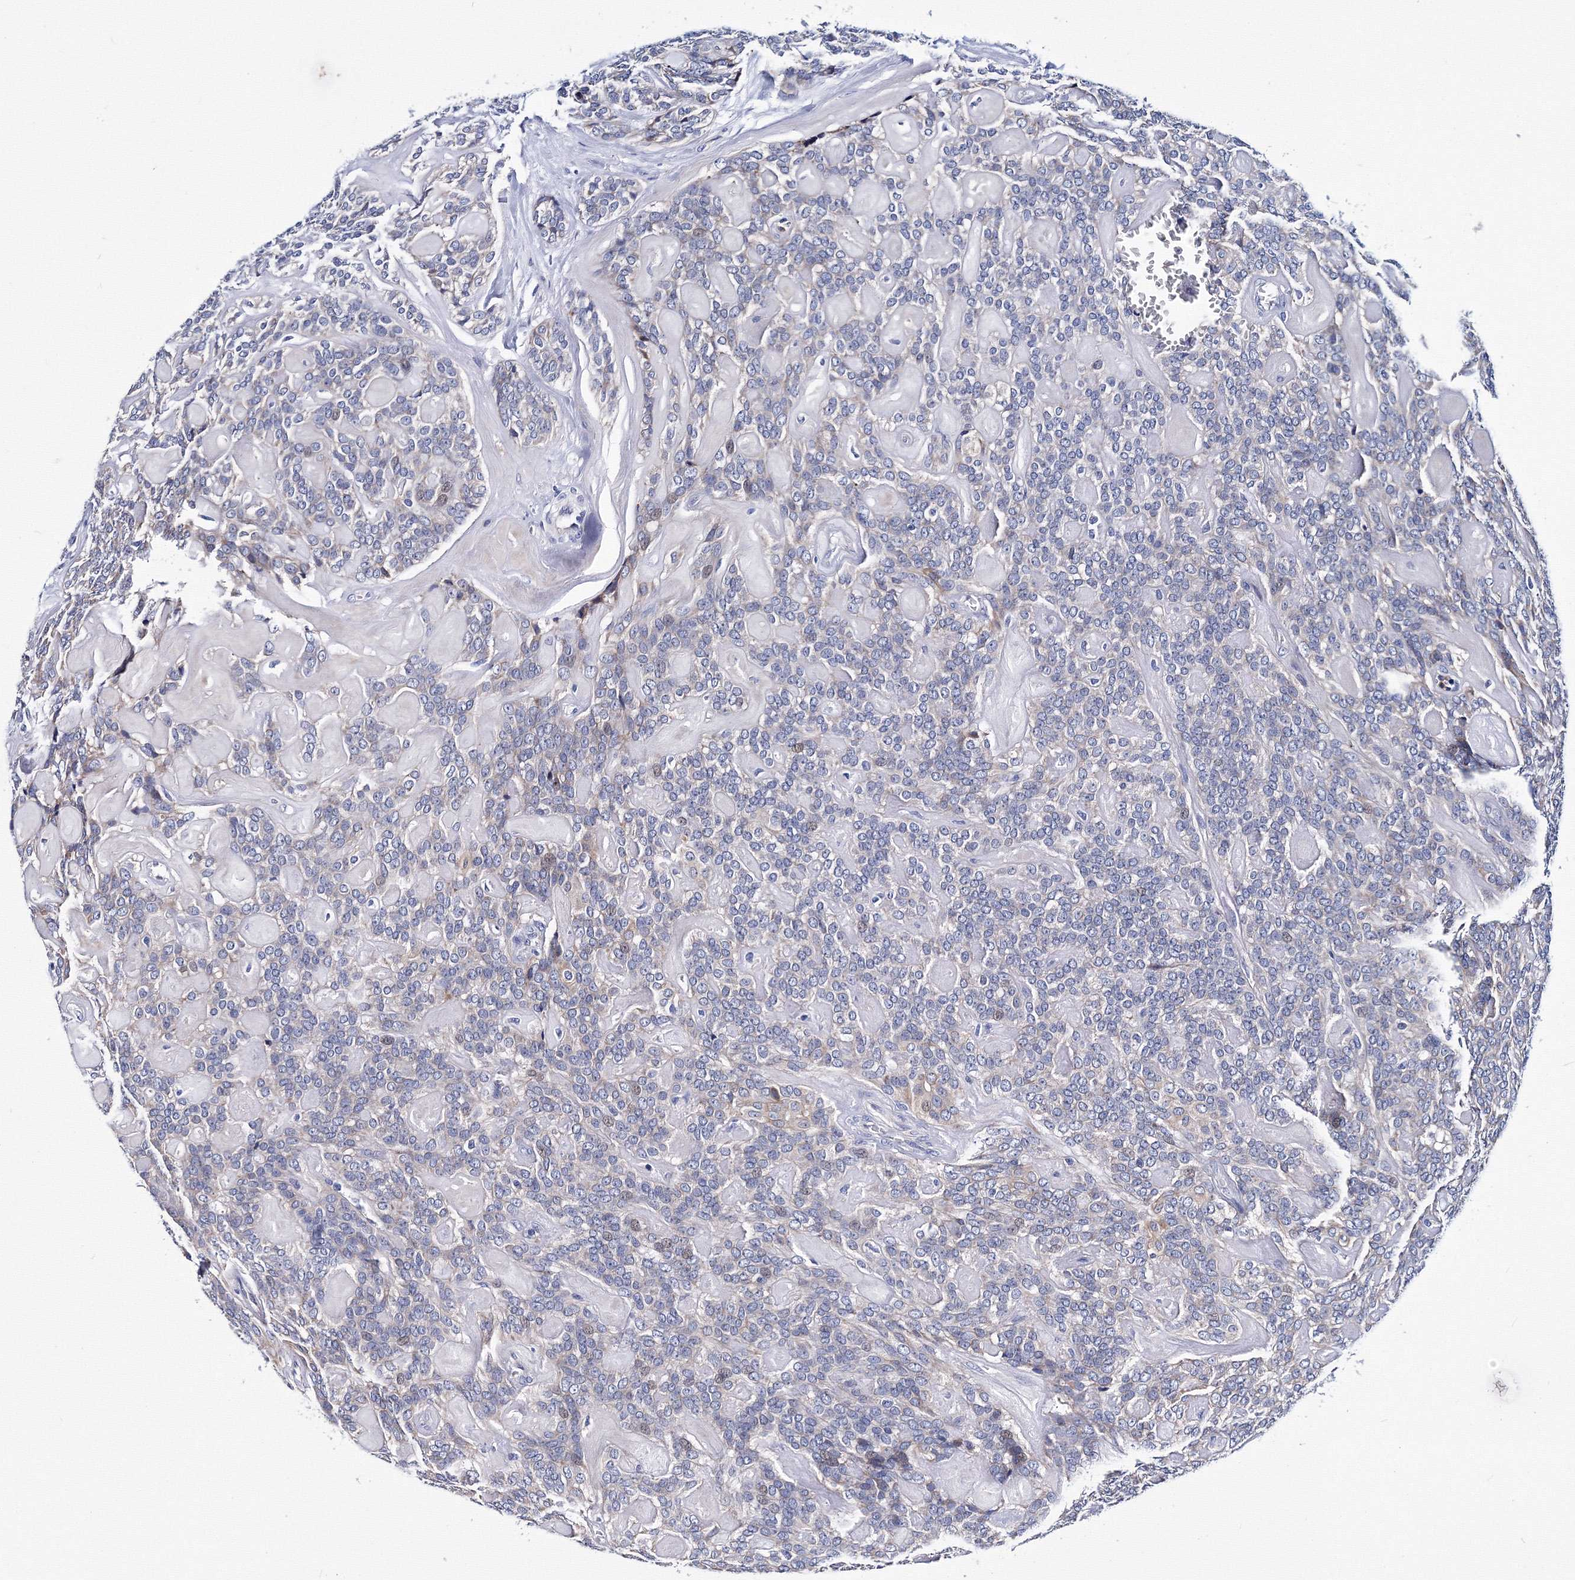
{"staining": {"intensity": "negative", "quantity": "none", "location": "none"}, "tissue": "head and neck cancer", "cell_type": "Tumor cells", "image_type": "cancer", "snomed": [{"axis": "morphology", "description": "Adenocarcinoma, NOS"}, {"axis": "topography", "description": "Head-Neck"}], "caption": "Tumor cells are negative for protein expression in human head and neck cancer (adenocarcinoma).", "gene": "TRPM2", "patient": {"sex": "male", "age": 66}}